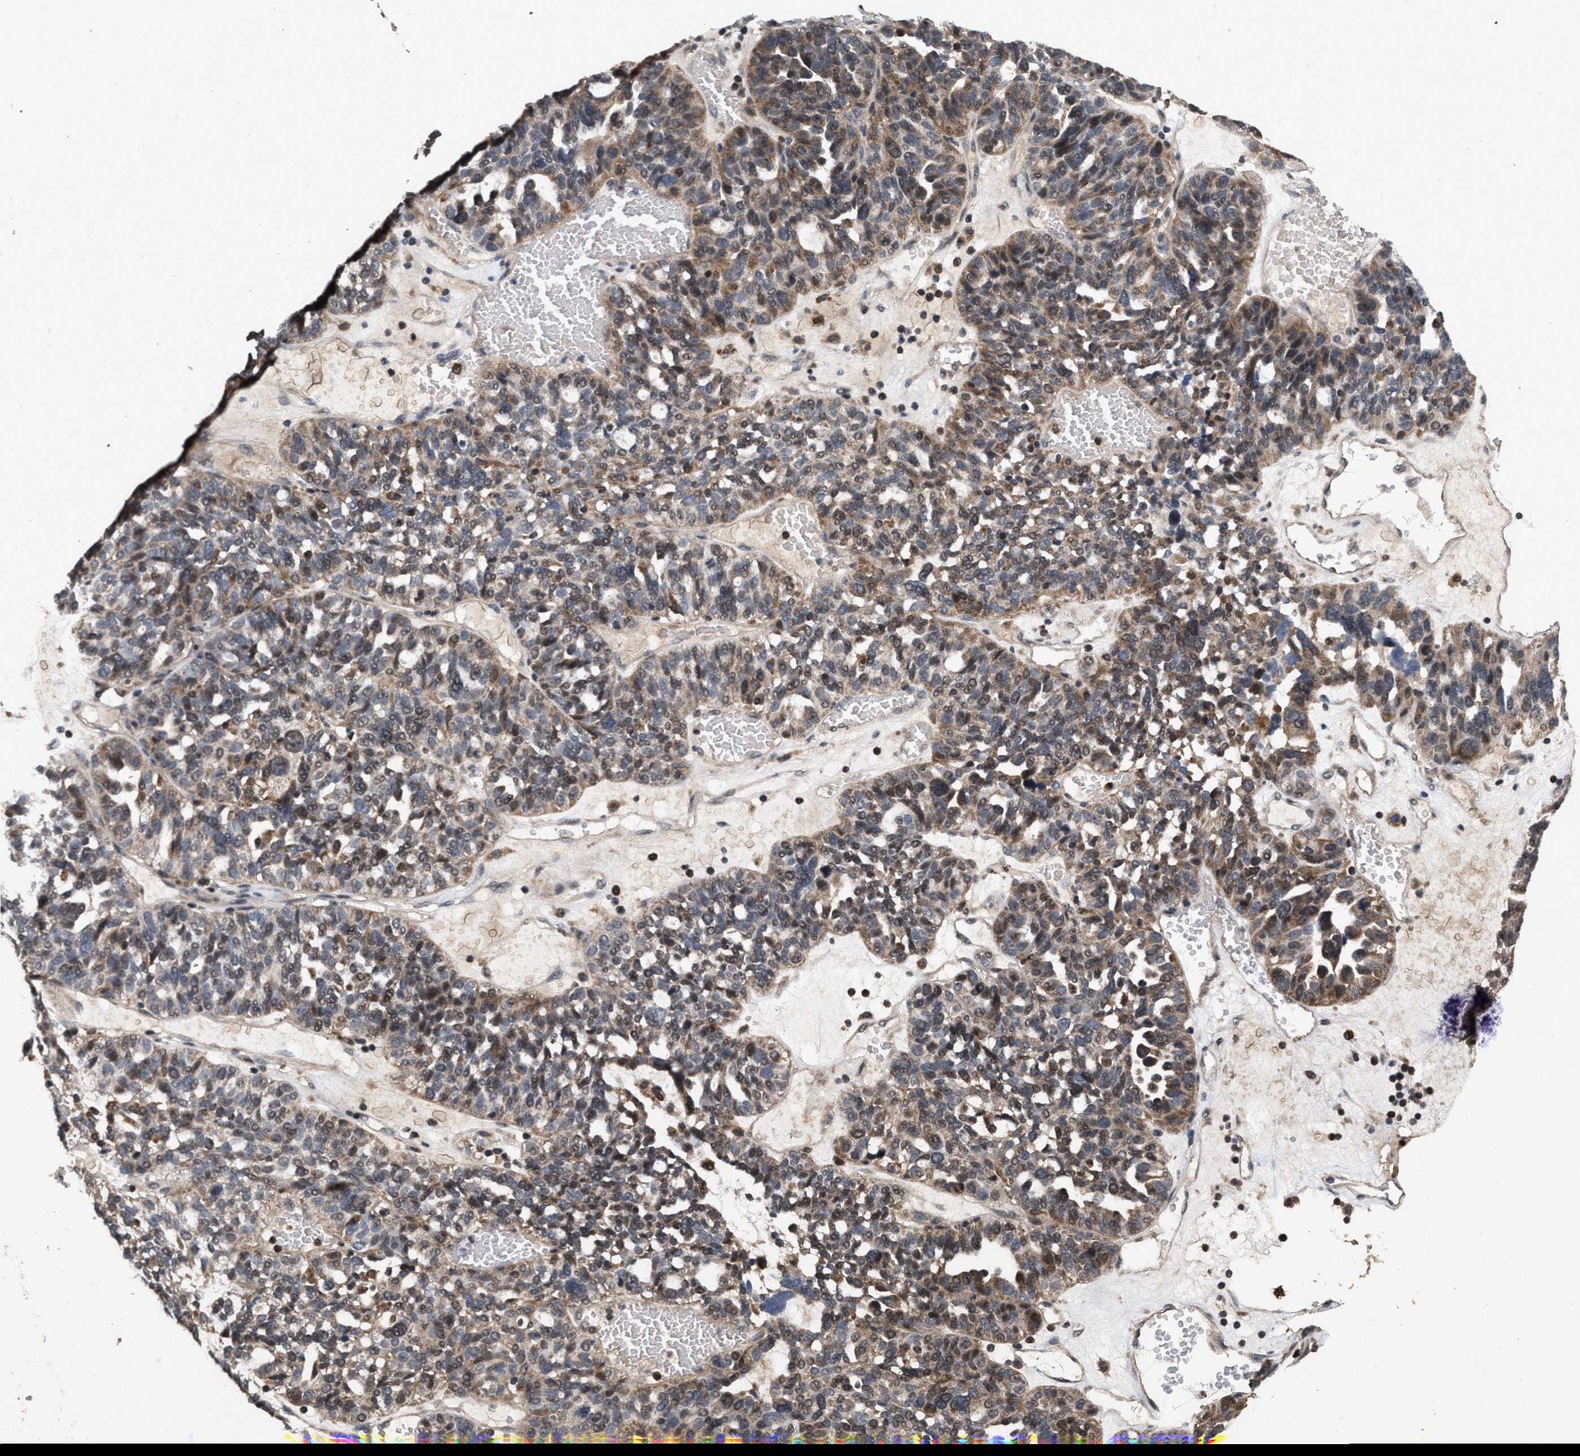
{"staining": {"intensity": "moderate", "quantity": "25%-75%", "location": "cytoplasmic/membranous"}, "tissue": "ovarian cancer", "cell_type": "Tumor cells", "image_type": "cancer", "snomed": [{"axis": "morphology", "description": "Cystadenocarcinoma, serous, NOS"}, {"axis": "topography", "description": "Ovary"}], "caption": "An immunohistochemistry (IHC) image of tumor tissue is shown. Protein staining in brown labels moderate cytoplasmic/membranous positivity in serous cystadenocarcinoma (ovarian) within tumor cells.", "gene": "TDRKH", "patient": {"sex": "female", "age": 59}}